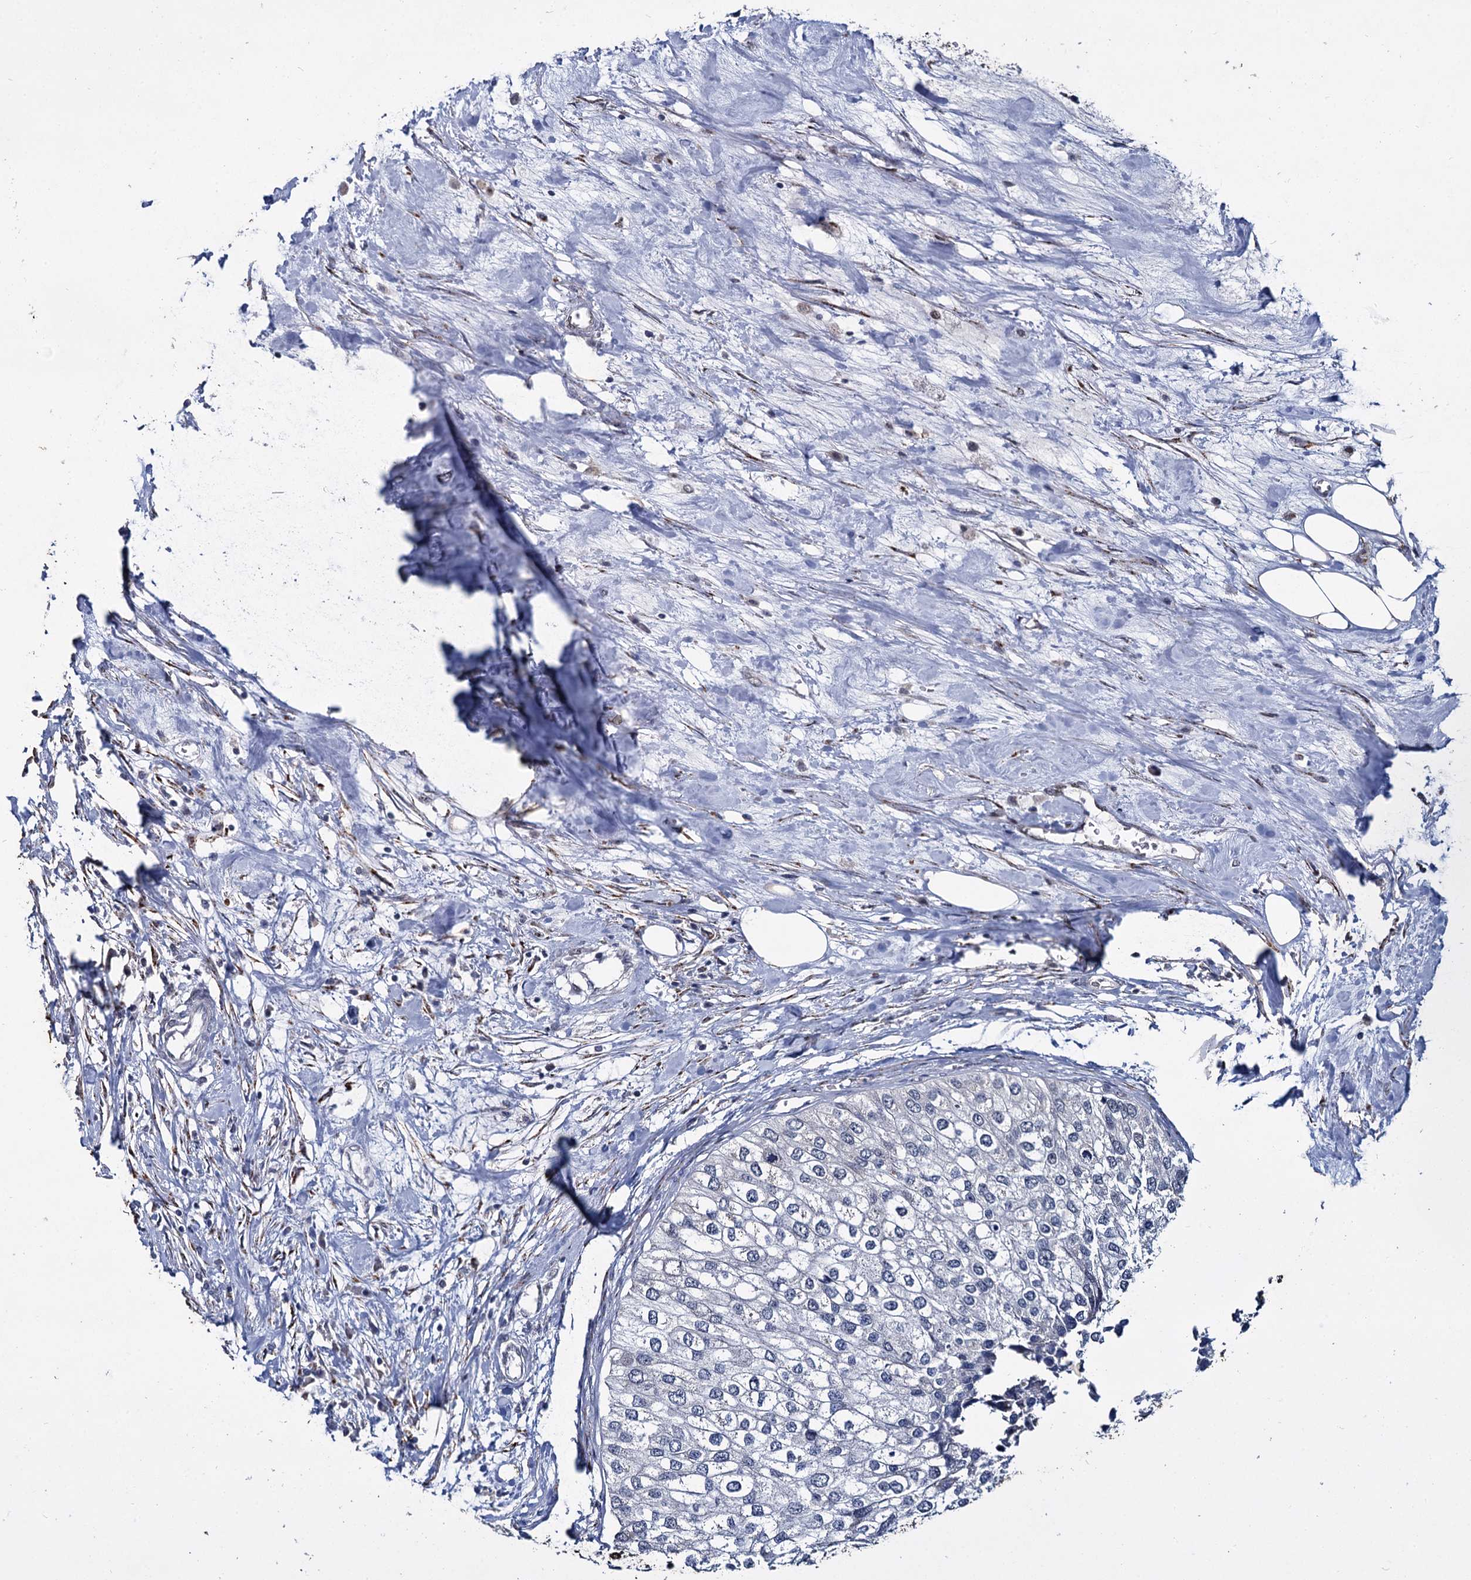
{"staining": {"intensity": "negative", "quantity": "none", "location": "none"}, "tissue": "urothelial cancer", "cell_type": "Tumor cells", "image_type": "cancer", "snomed": [{"axis": "morphology", "description": "Urothelial carcinoma, High grade"}, {"axis": "topography", "description": "Urinary bladder"}], "caption": "Histopathology image shows no protein expression in tumor cells of high-grade urothelial carcinoma tissue.", "gene": "RPUSD4", "patient": {"sex": "male", "age": 64}}